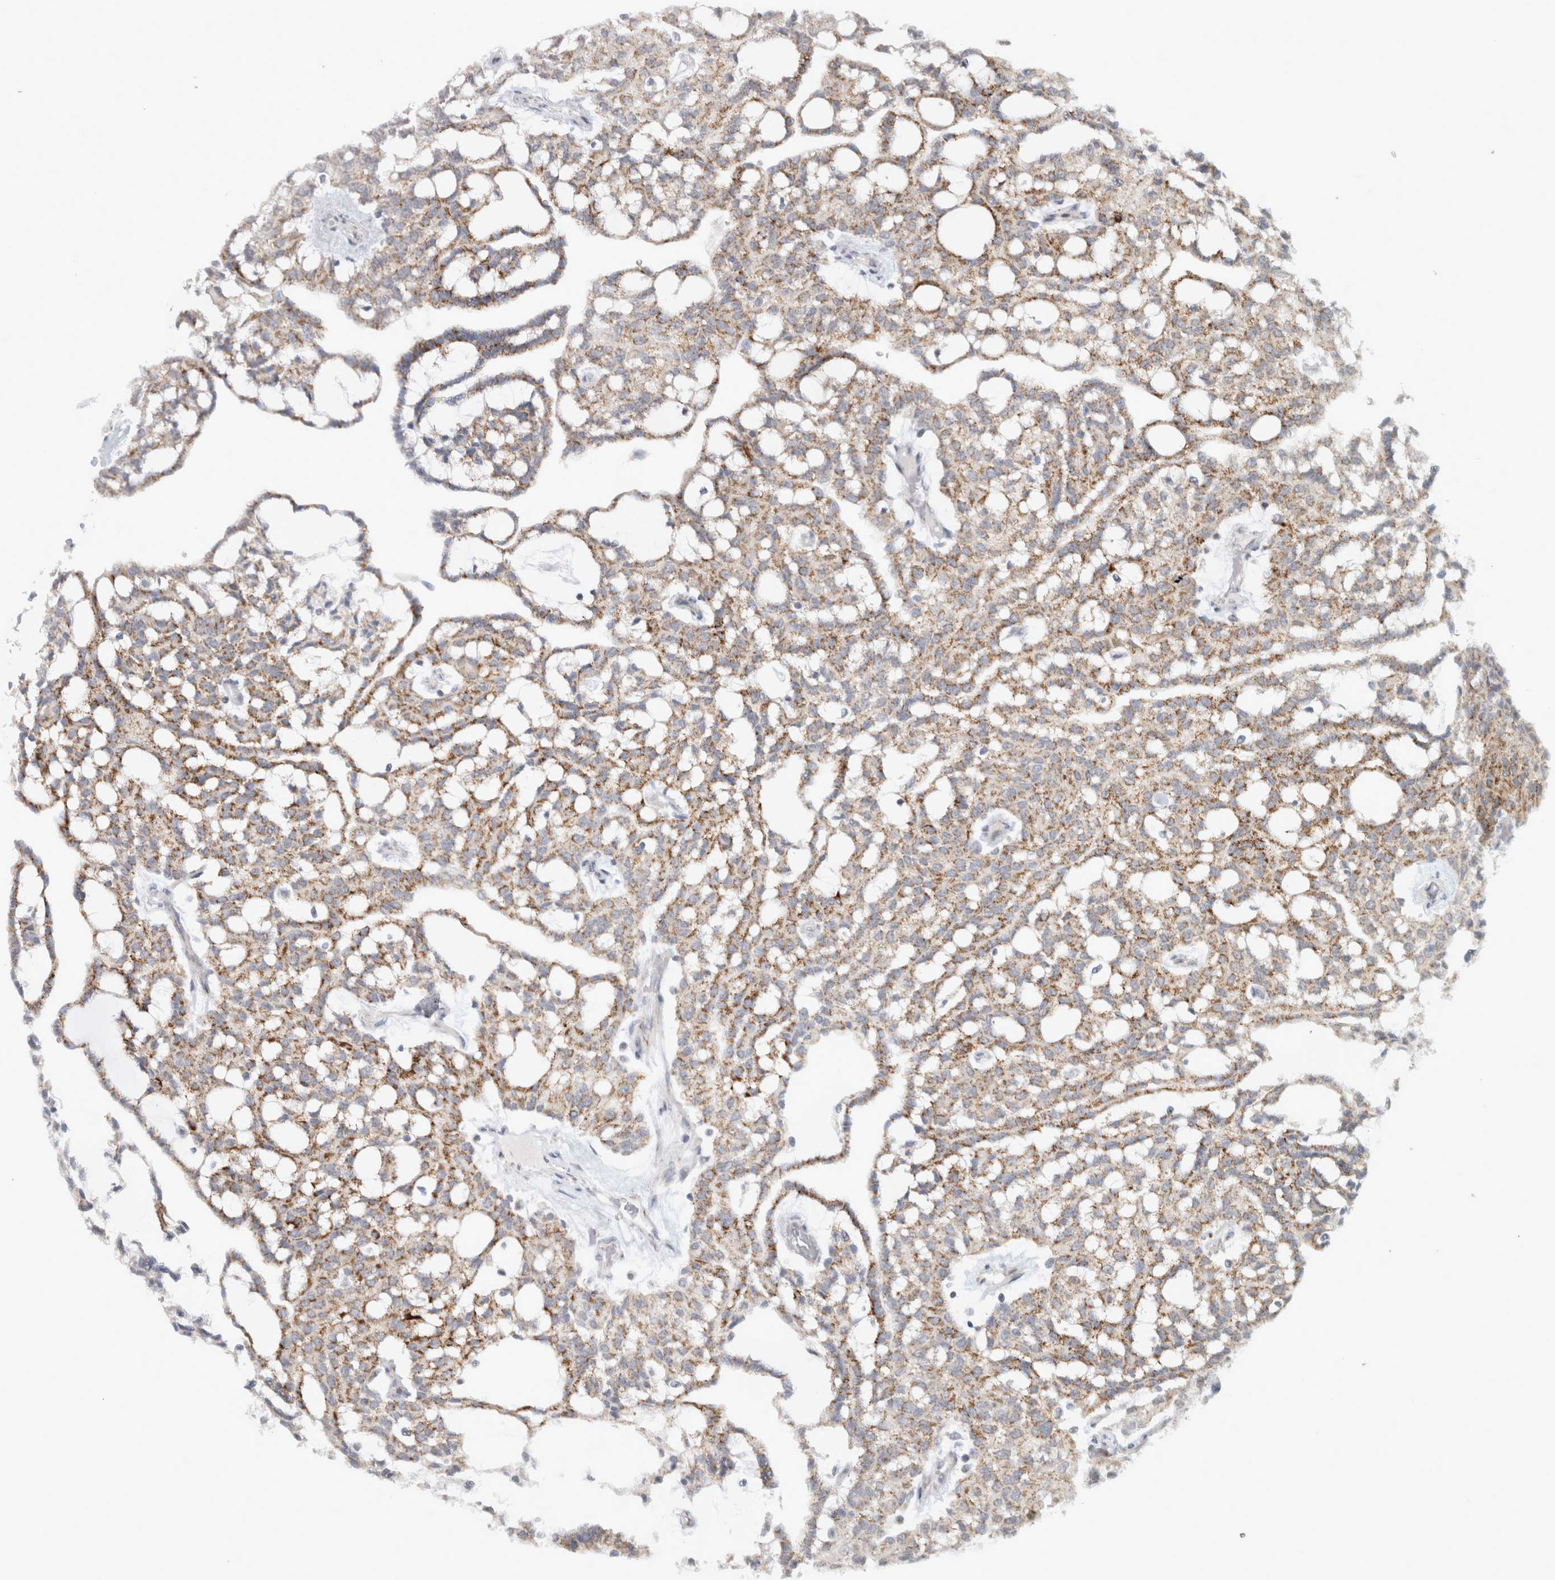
{"staining": {"intensity": "moderate", "quantity": ">75%", "location": "cytoplasmic/membranous"}, "tissue": "renal cancer", "cell_type": "Tumor cells", "image_type": "cancer", "snomed": [{"axis": "morphology", "description": "Adenocarcinoma, NOS"}, {"axis": "topography", "description": "Kidney"}], "caption": "Immunohistochemistry (DAB) staining of human renal cancer exhibits moderate cytoplasmic/membranous protein staining in about >75% of tumor cells.", "gene": "RAB18", "patient": {"sex": "male", "age": 63}}